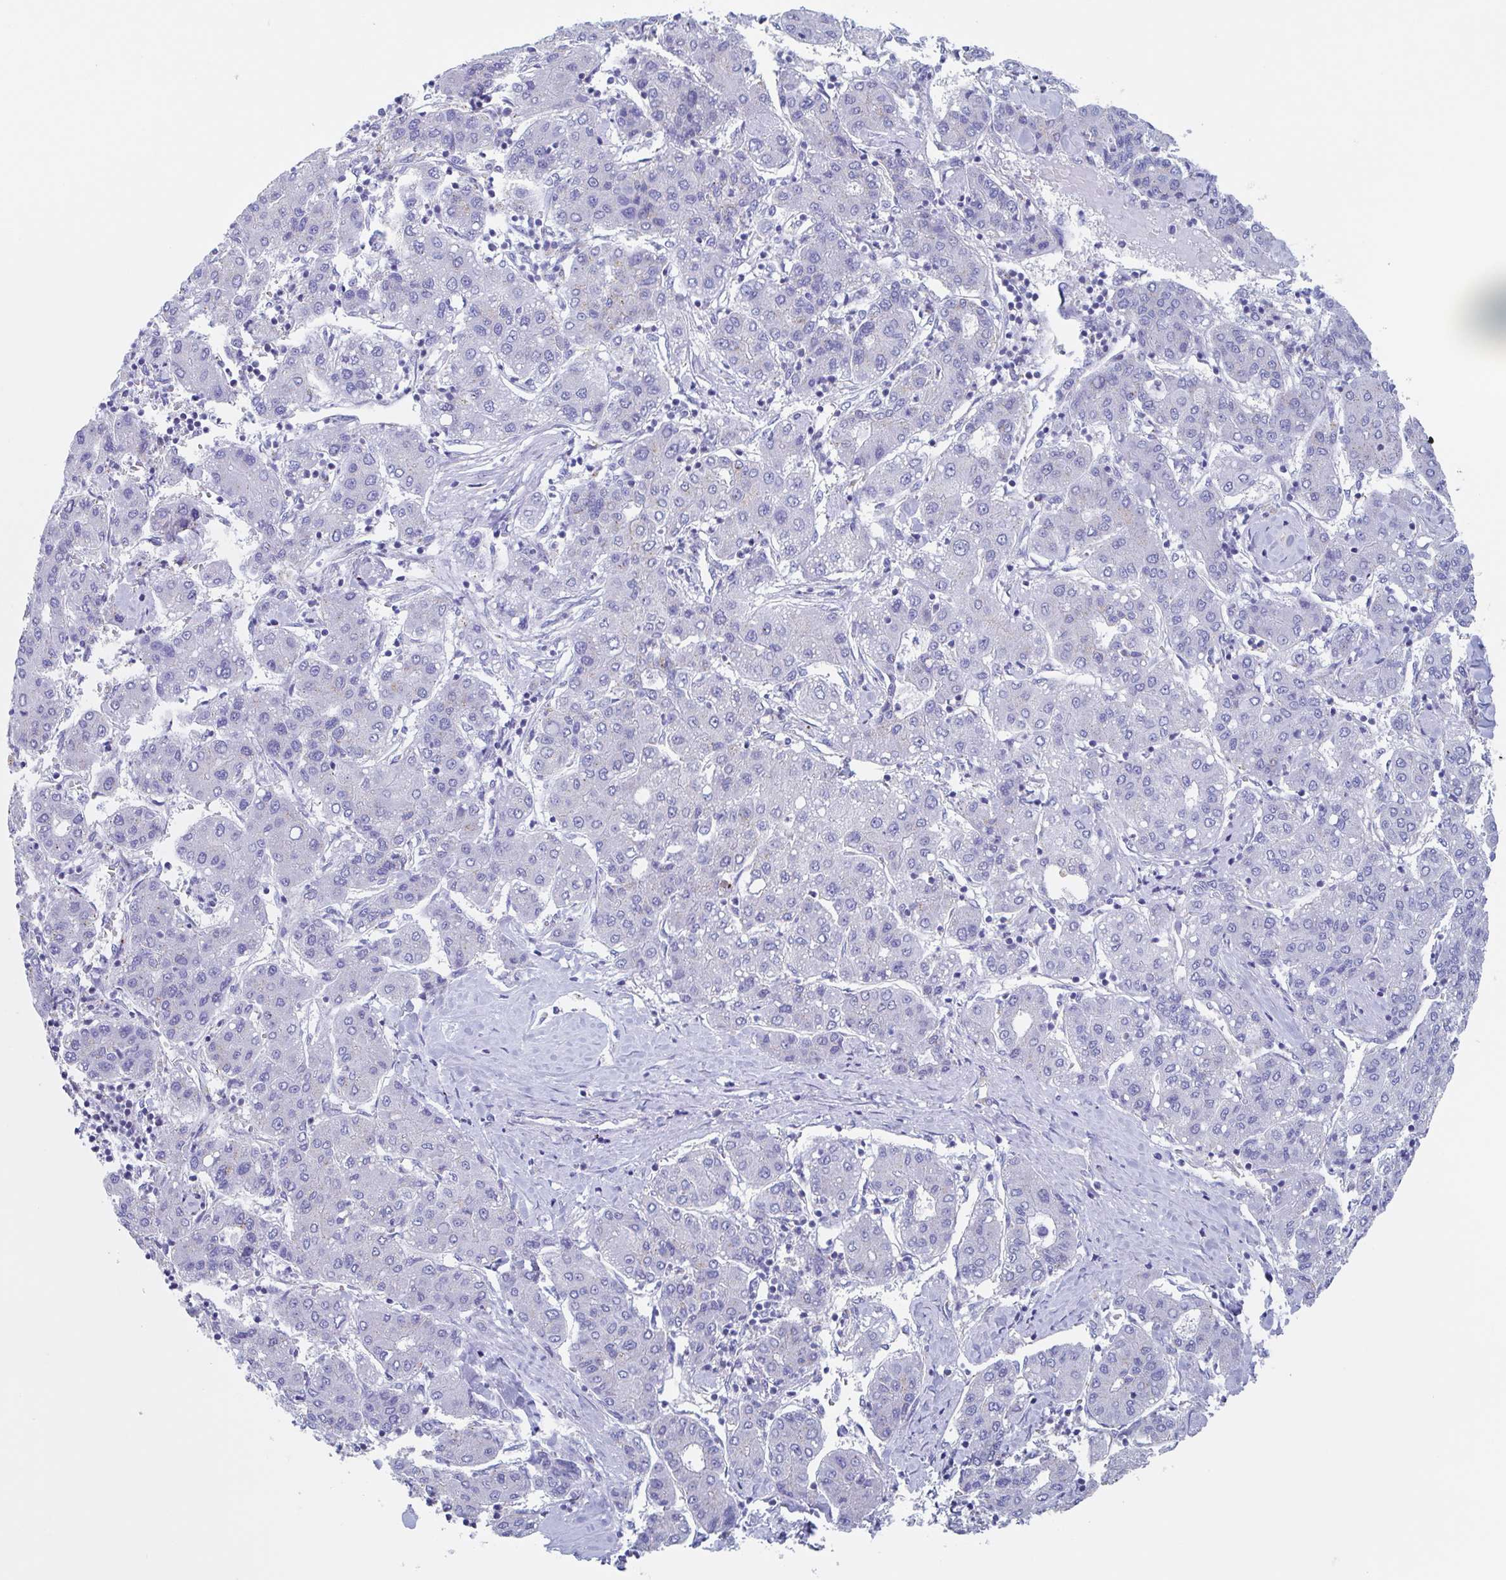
{"staining": {"intensity": "negative", "quantity": "none", "location": "none"}, "tissue": "liver cancer", "cell_type": "Tumor cells", "image_type": "cancer", "snomed": [{"axis": "morphology", "description": "Carcinoma, Hepatocellular, NOS"}, {"axis": "topography", "description": "Liver"}], "caption": "Immunohistochemistry (IHC) image of human liver hepatocellular carcinoma stained for a protein (brown), which demonstrates no staining in tumor cells. (Brightfield microscopy of DAB (3,3'-diaminobenzidine) immunohistochemistry at high magnification).", "gene": "CHMP5", "patient": {"sex": "male", "age": 65}}